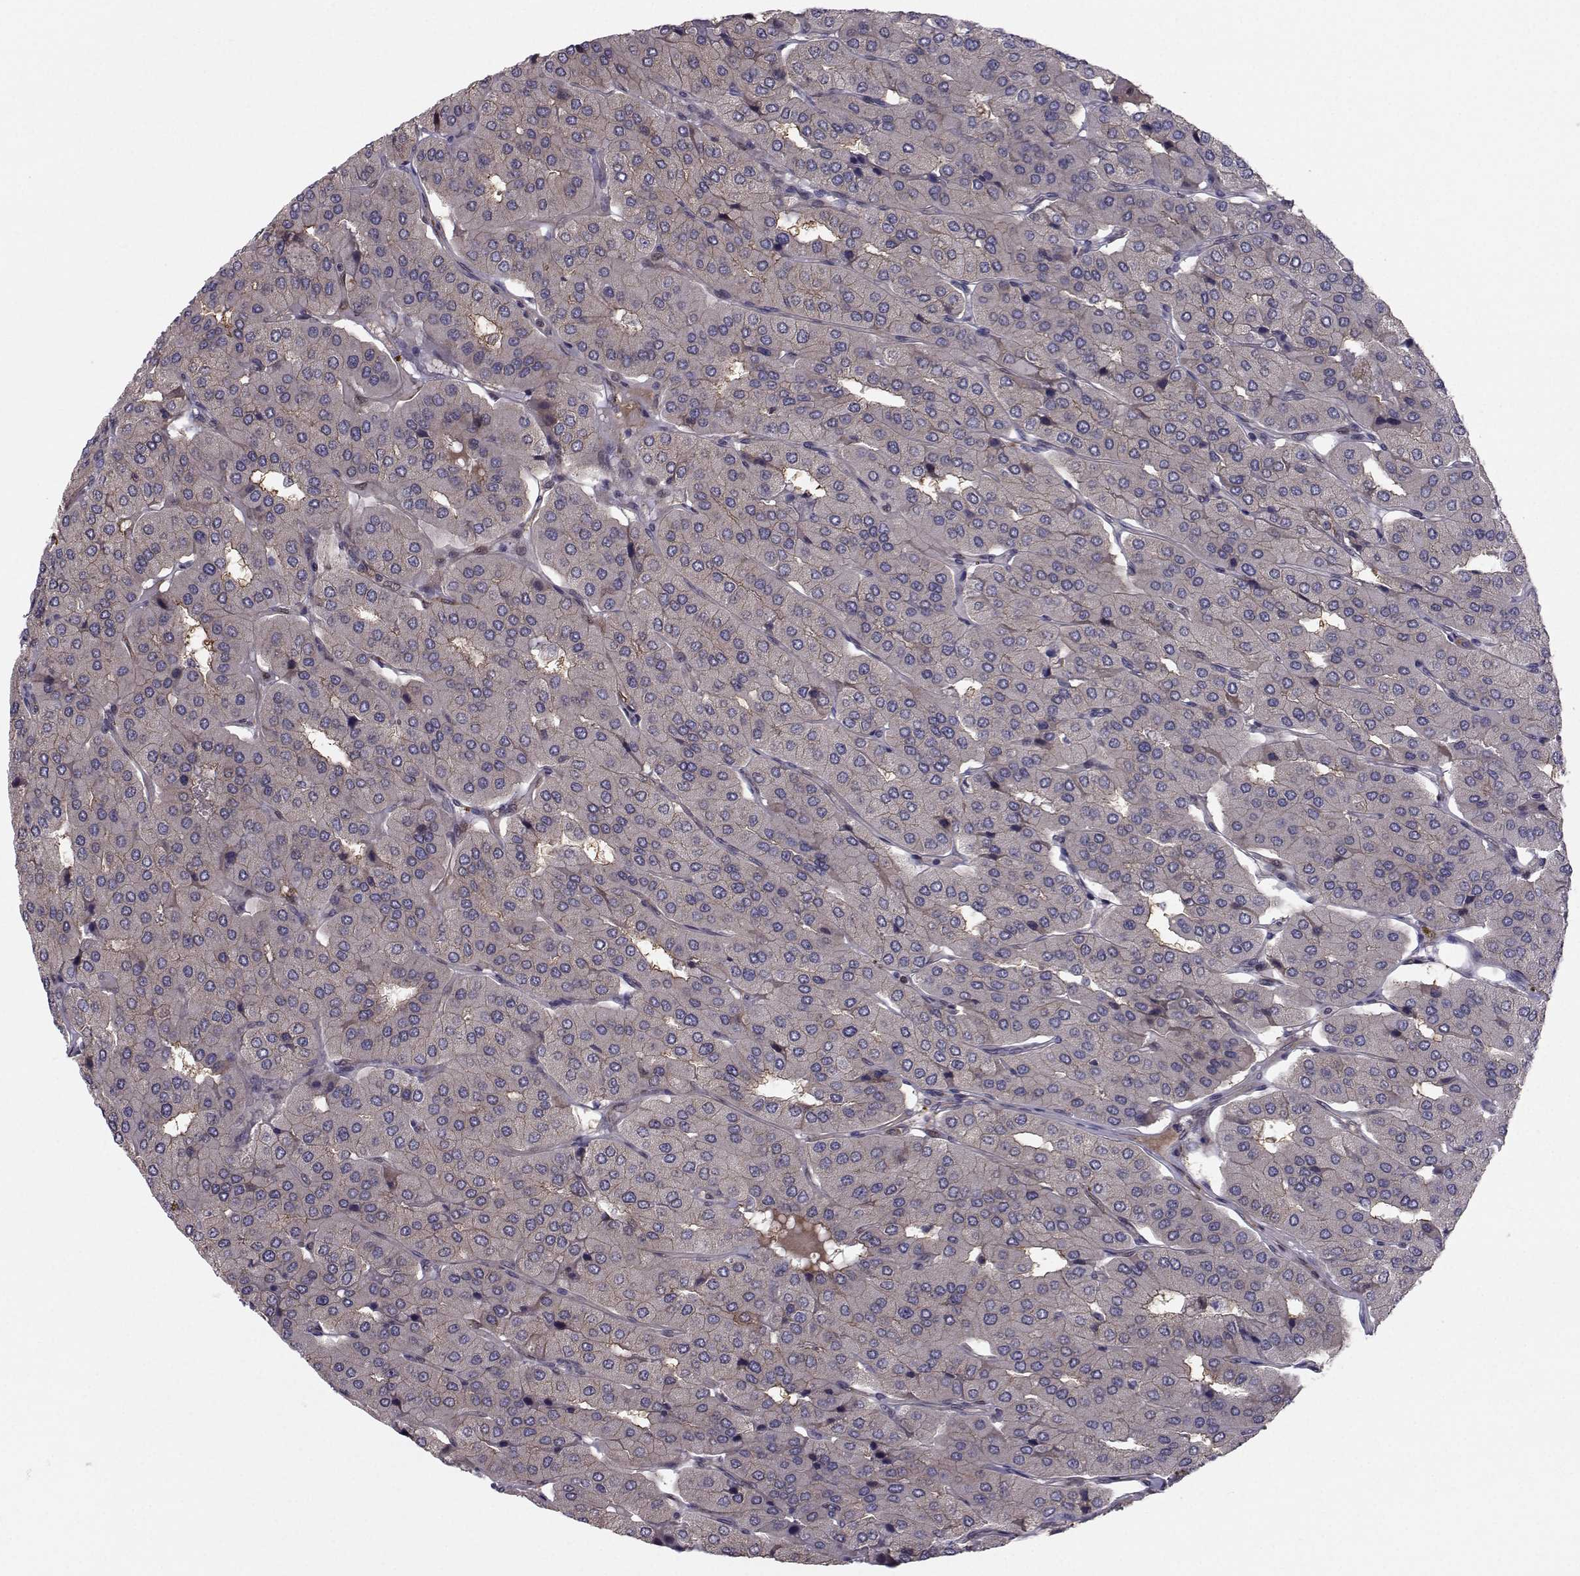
{"staining": {"intensity": "weak", "quantity": "<25%", "location": "cytoplasmic/membranous"}, "tissue": "parathyroid gland", "cell_type": "Glandular cells", "image_type": "normal", "snomed": [{"axis": "morphology", "description": "Normal tissue, NOS"}, {"axis": "morphology", "description": "Adenoma, NOS"}, {"axis": "topography", "description": "Parathyroid gland"}], "caption": "This is a photomicrograph of immunohistochemistry (IHC) staining of normal parathyroid gland, which shows no staining in glandular cells.", "gene": "HSP90AB1", "patient": {"sex": "female", "age": 86}}